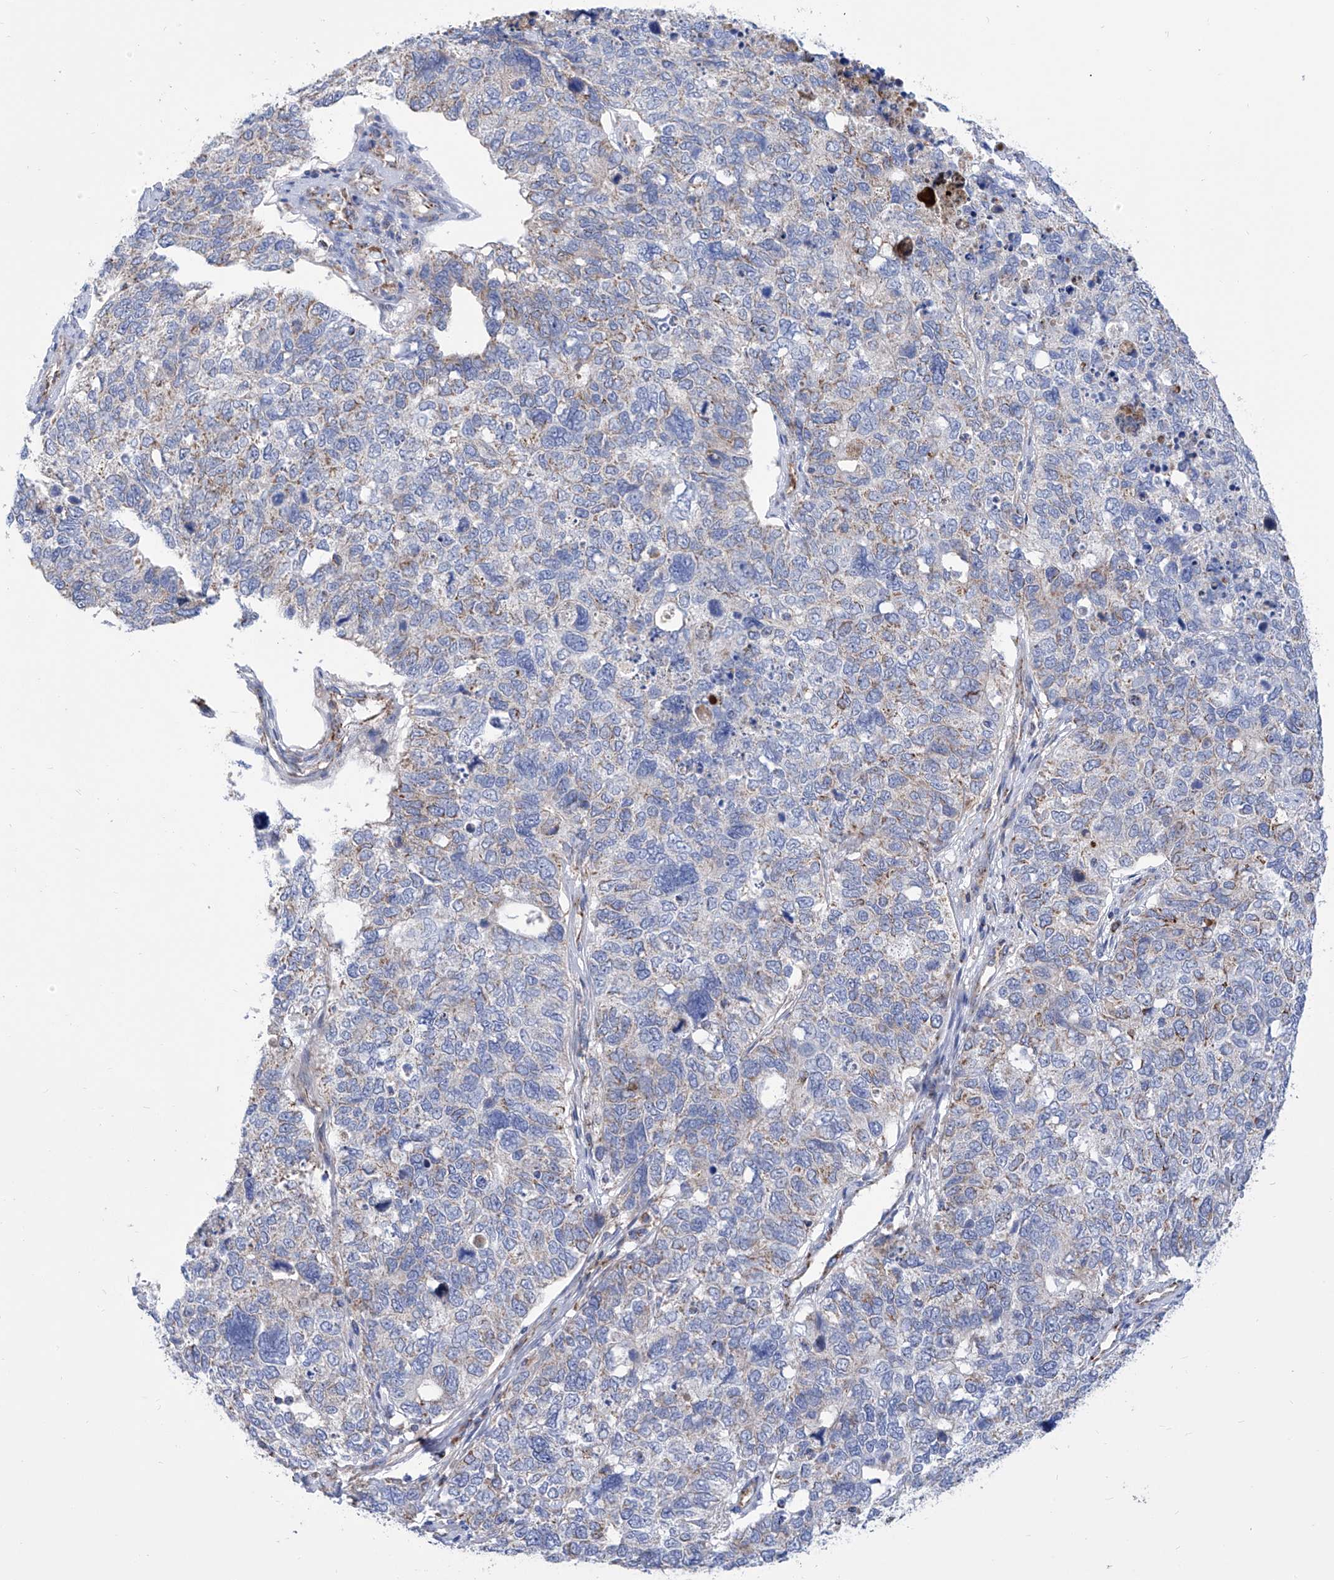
{"staining": {"intensity": "weak", "quantity": "25%-75%", "location": "cytoplasmic/membranous"}, "tissue": "cervical cancer", "cell_type": "Tumor cells", "image_type": "cancer", "snomed": [{"axis": "morphology", "description": "Squamous cell carcinoma, NOS"}, {"axis": "topography", "description": "Cervix"}], "caption": "Cervical cancer (squamous cell carcinoma) stained for a protein demonstrates weak cytoplasmic/membranous positivity in tumor cells. (DAB = brown stain, brightfield microscopy at high magnification).", "gene": "SRBD1", "patient": {"sex": "female", "age": 63}}